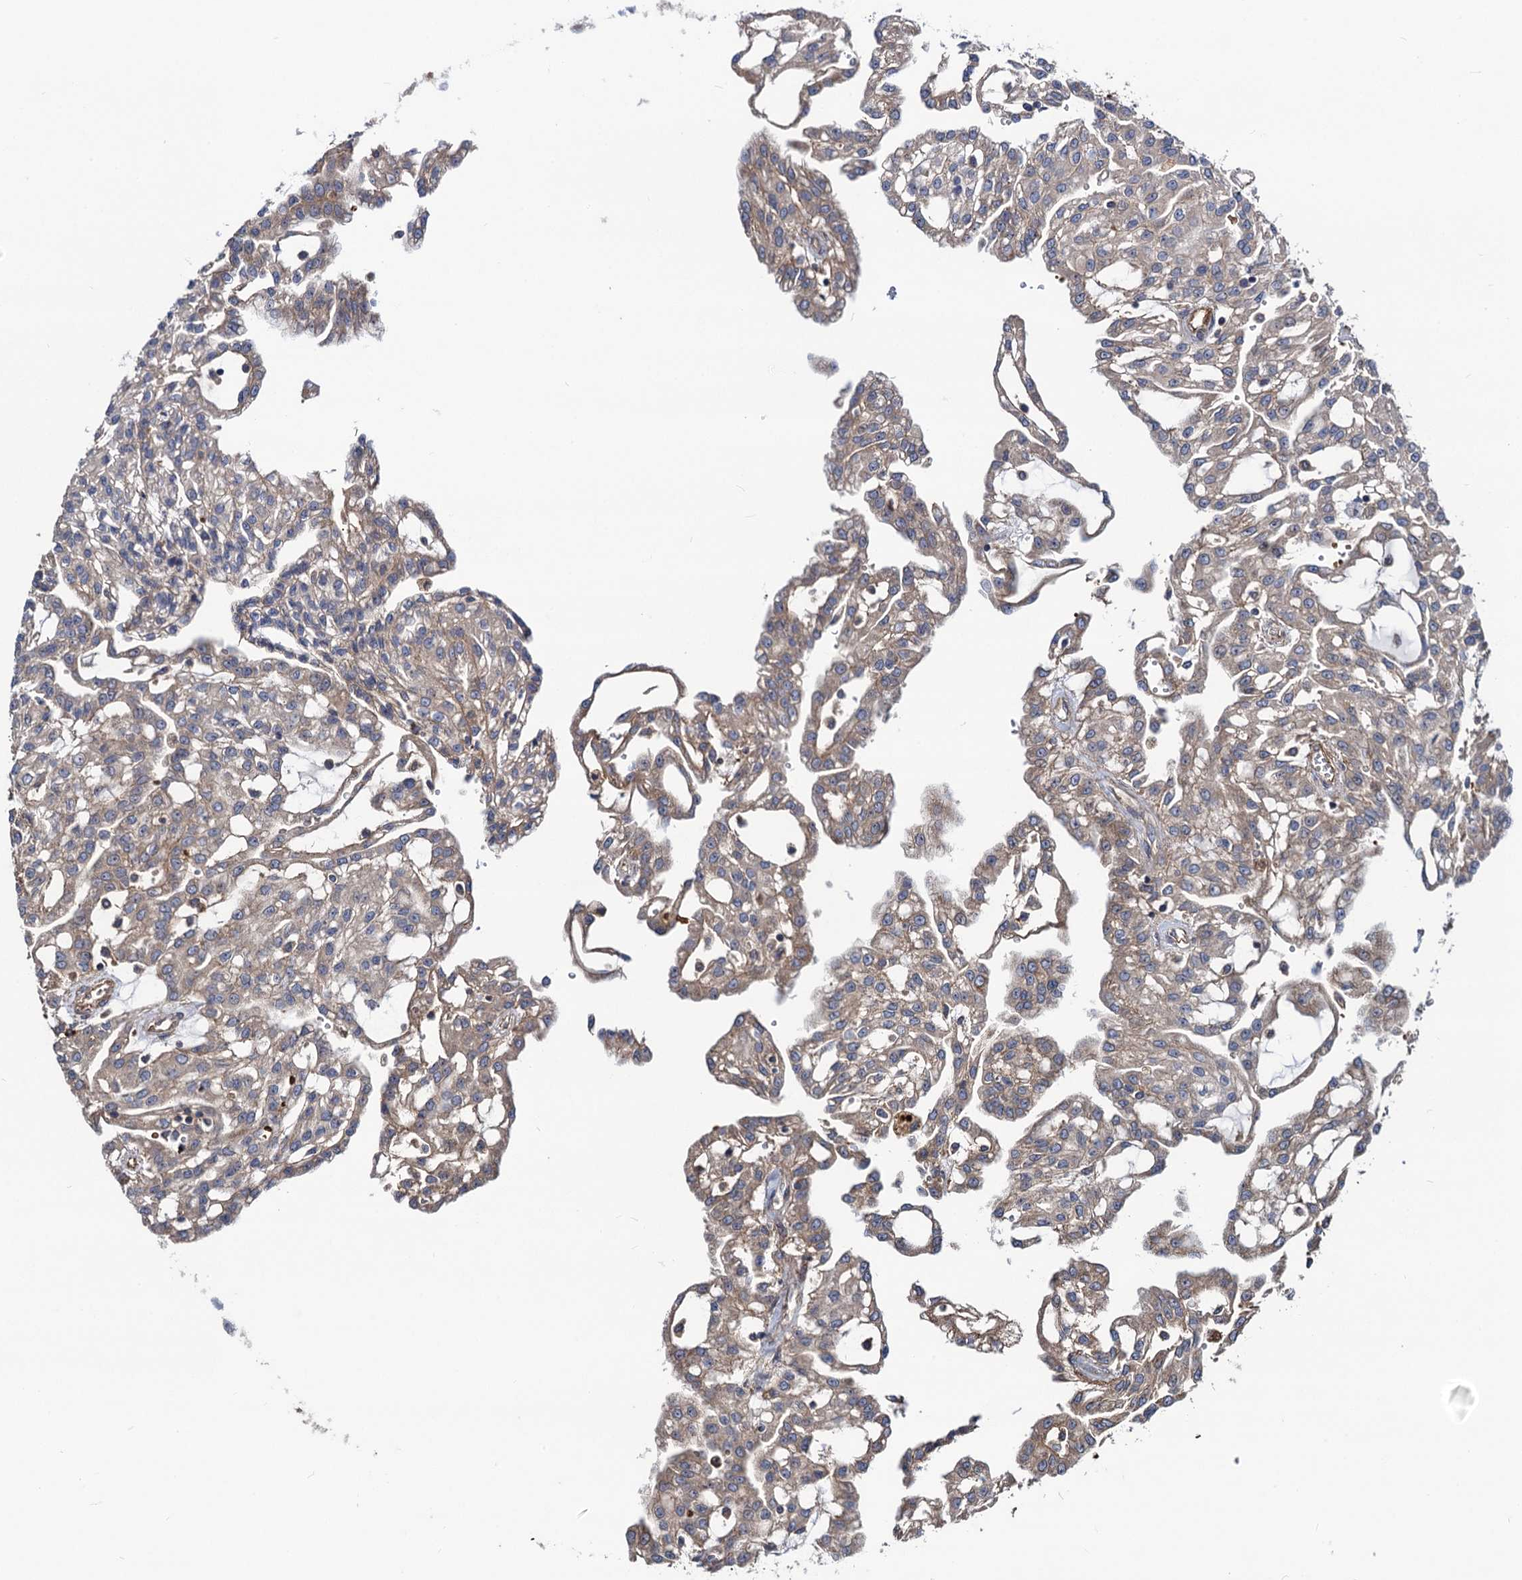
{"staining": {"intensity": "weak", "quantity": "<25%", "location": "cytoplasmic/membranous"}, "tissue": "renal cancer", "cell_type": "Tumor cells", "image_type": "cancer", "snomed": [{"axis": "morphology", "description": "Adenocarcinoma, NOS"}, {"axis": "topography", "description": "Kidney"}], "caption": "Tumor cells are negative for protein expression in human adenocarcinoma (renal).", "gene": "KXD1", "patient": {"sex": "male", "age": 63}}